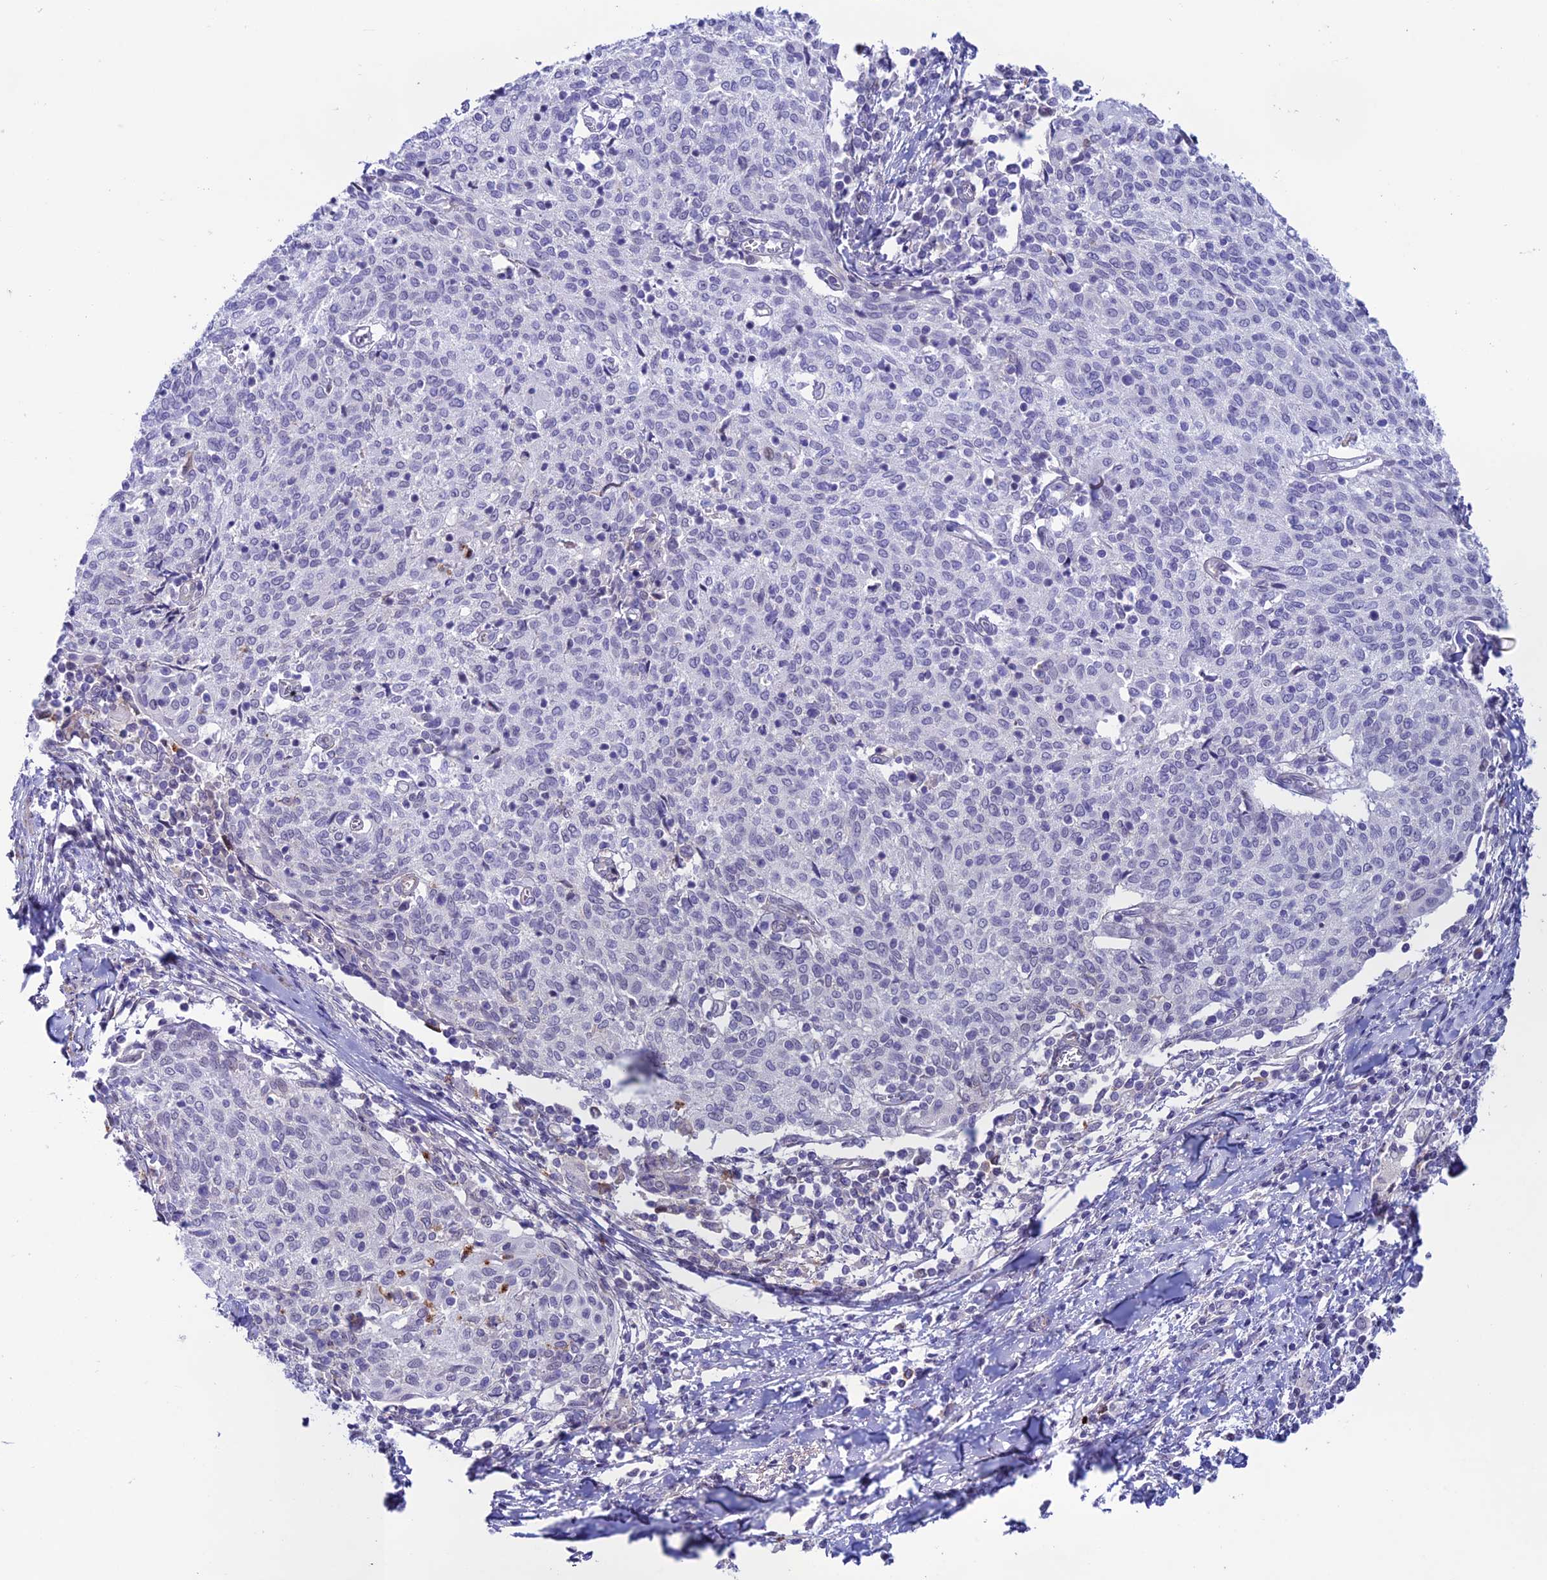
{"staining": {"intensity": "negative", "quantity": "none", "location": "none"}, "tissue": "cervical cancer", "cell_type": "Tumor cells", "image_type": "cancer", "snomed": [{"axis": "morphology", "description": "Squamous cell carcinoma, NOS"}, {"axis": "topography", "description": "Cervix"}], "caption": "DAB (3,3'-diaminobenzidine) immunohistochemical staining of human cervical cancer exhibits no significant staining in tumor cells.", "gene": "COL6A6", "patient": {"sex": "female", "age": 52}}